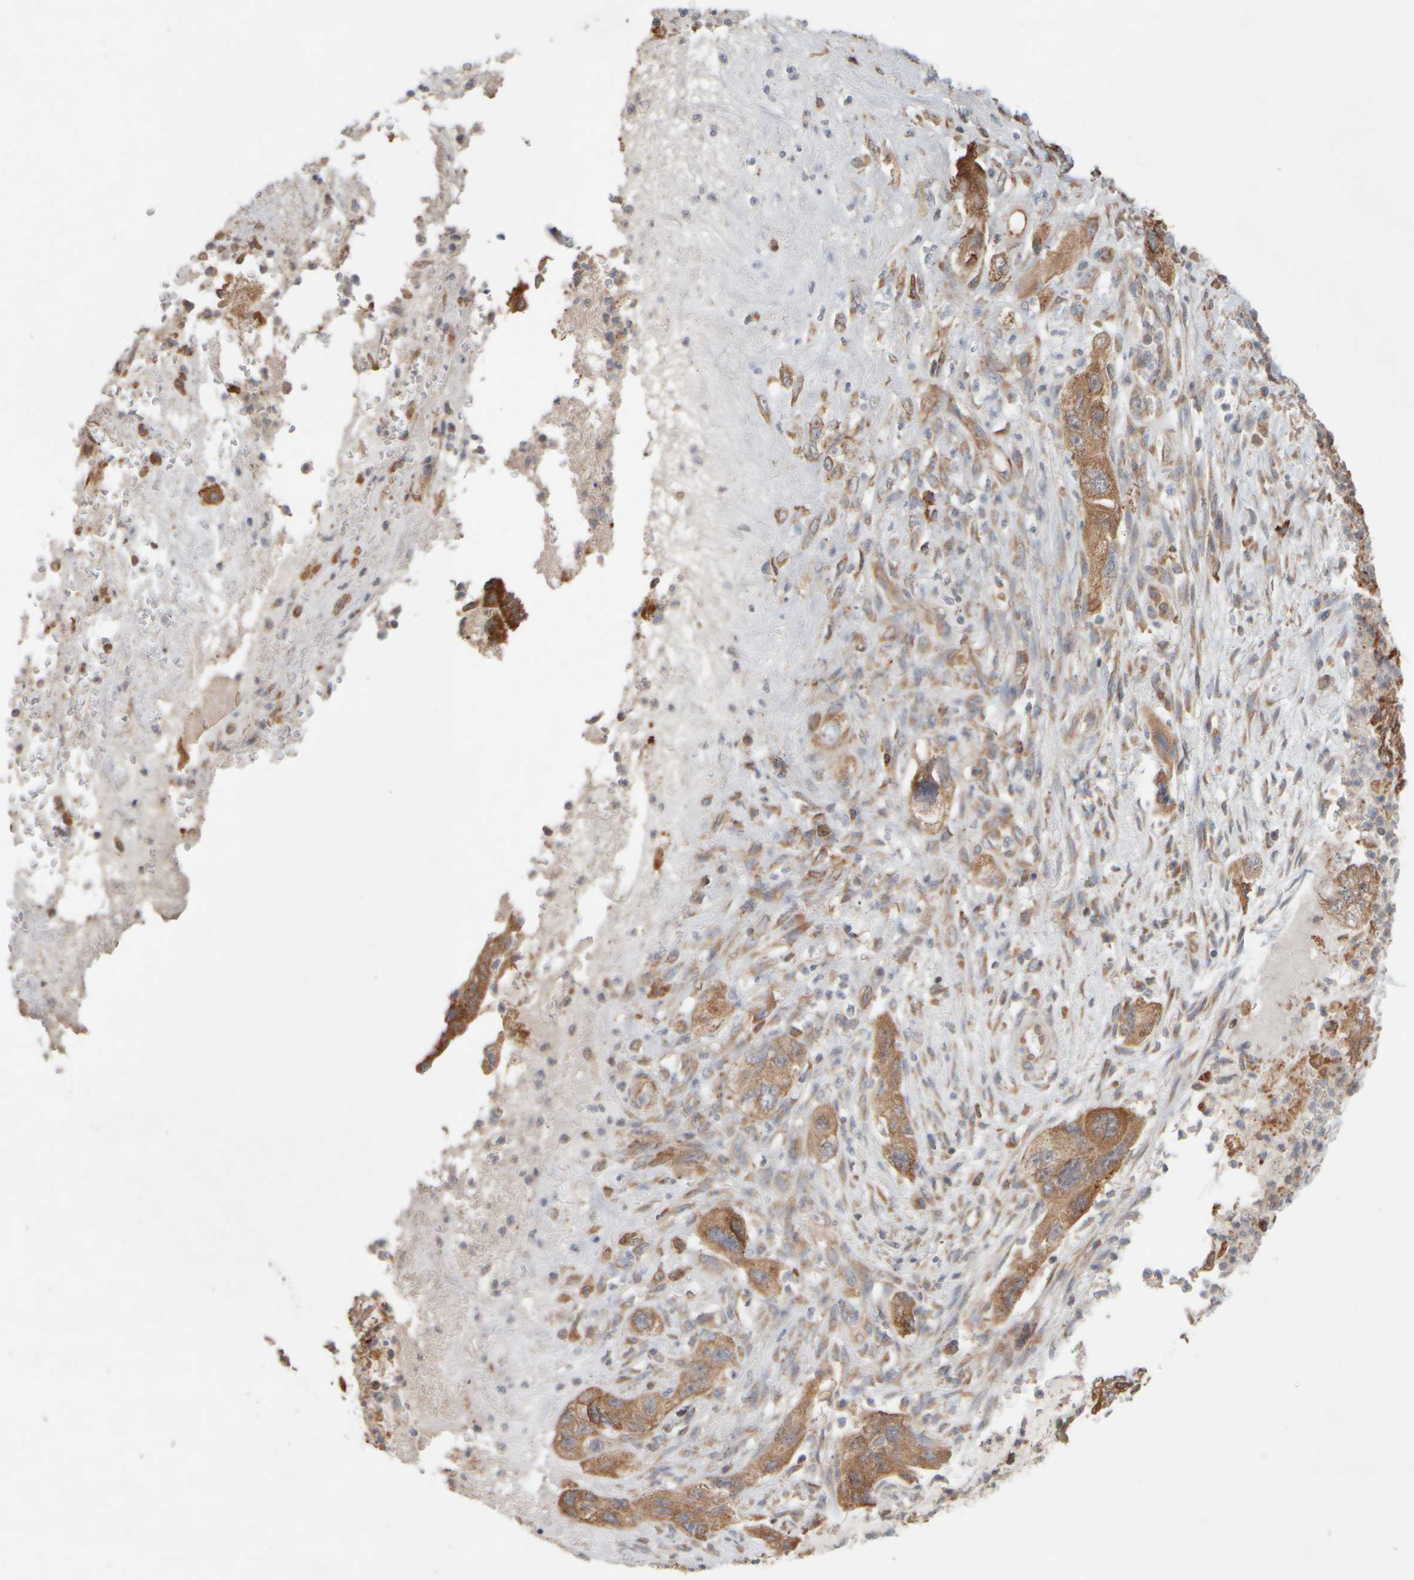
{"staining": {"intensity": "moderate", "quantity": ">75%", "location": "cytoplasmic/membranous"}, "tissue": "pancreatic cancer", "cell_type": "Tumor cells", "image_type": "cancer", "snomed": [{"axis": "morphology", "description": "Adenocarcinoma, NOS"}, {"axis": "topography", "description": "Pancreas"}], "caption": "Immunohistochemistry (IHC) image of adenocarcinoma (pancreatic) stained for a protein (brown), which reveals medium levels of moderate cytoplasmic/membranous positivity in approximately >75% of tumor cells.", "gene": "EIF2B3", "patient": {"sex": "female", "age": 73}}